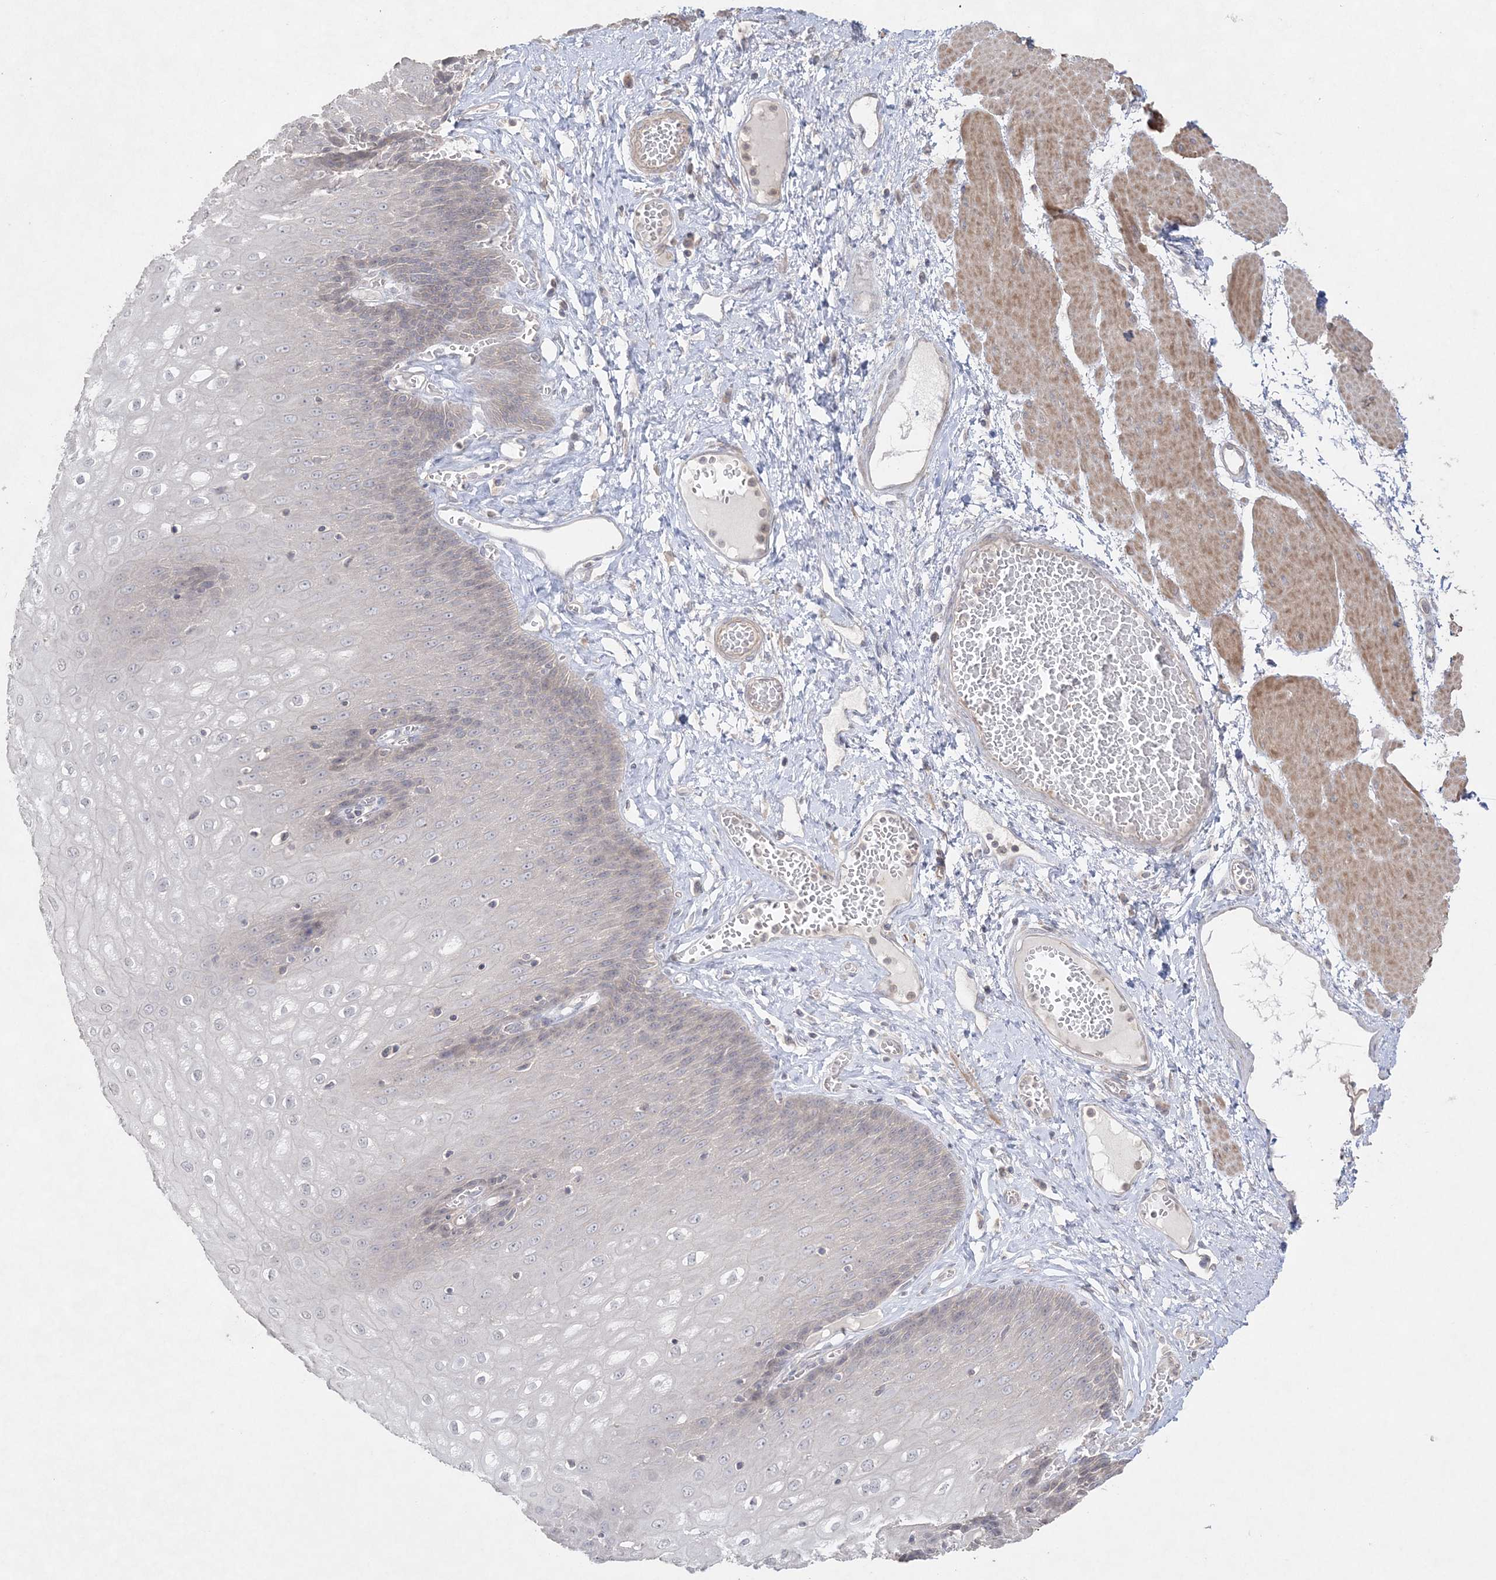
{"staining": {"intensity": "weak", "quantity": "<25%", "location": "cytoplasmic/membranous"}, "tissue": "esophagus", "cell_type": "Squamous epithelial cells", "image_type": "normal", "snomed": [{"axis": "morphology", "description": "Normal tissue, NOS"}, {"axis": "topography", "description": "Esophagus"}], "caption": "The photomicrograph shows no significant expression in squamous epithelial cells of esophagus.", "gene": "SH3BP4", "patient": {"sex": "male", "age": 60}}